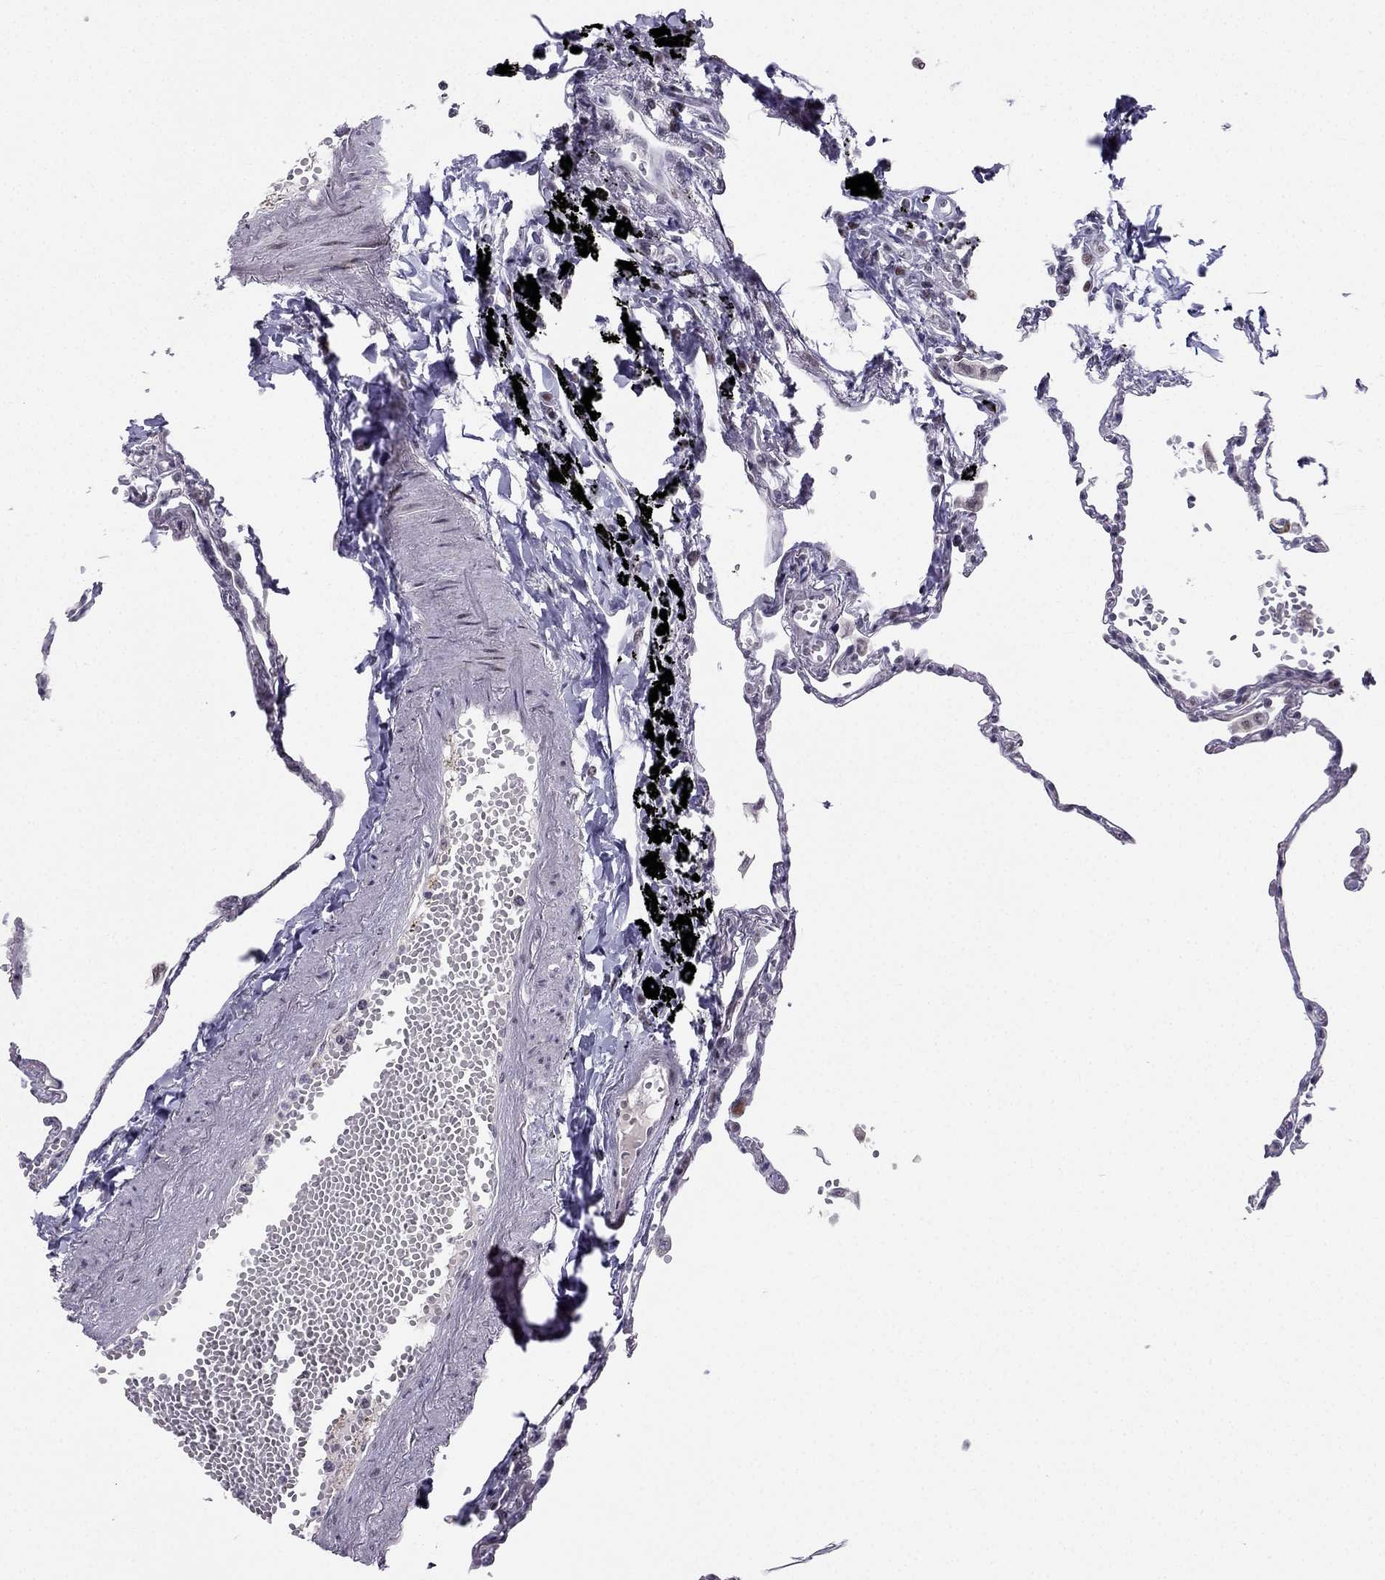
{"staining": {"intensity": "moderate", "quantity": "<25%", "location": "nuclear"}, "tissue": "lung", "cell_type": "Alveolar cells", "image_type": "normal", "snomed": [{"axis": "morphology", "description": "Normal tissue, NOS"}, {"axis": "topography", "description": "Lung"}], "caption": "Lung stained with DAB IHC demonstrates low levels of moderate nuclear expression in approximately <25% of alveolar cells.", "gene": "RPRD2", "patient": {"sex": "male", "age": 78}}